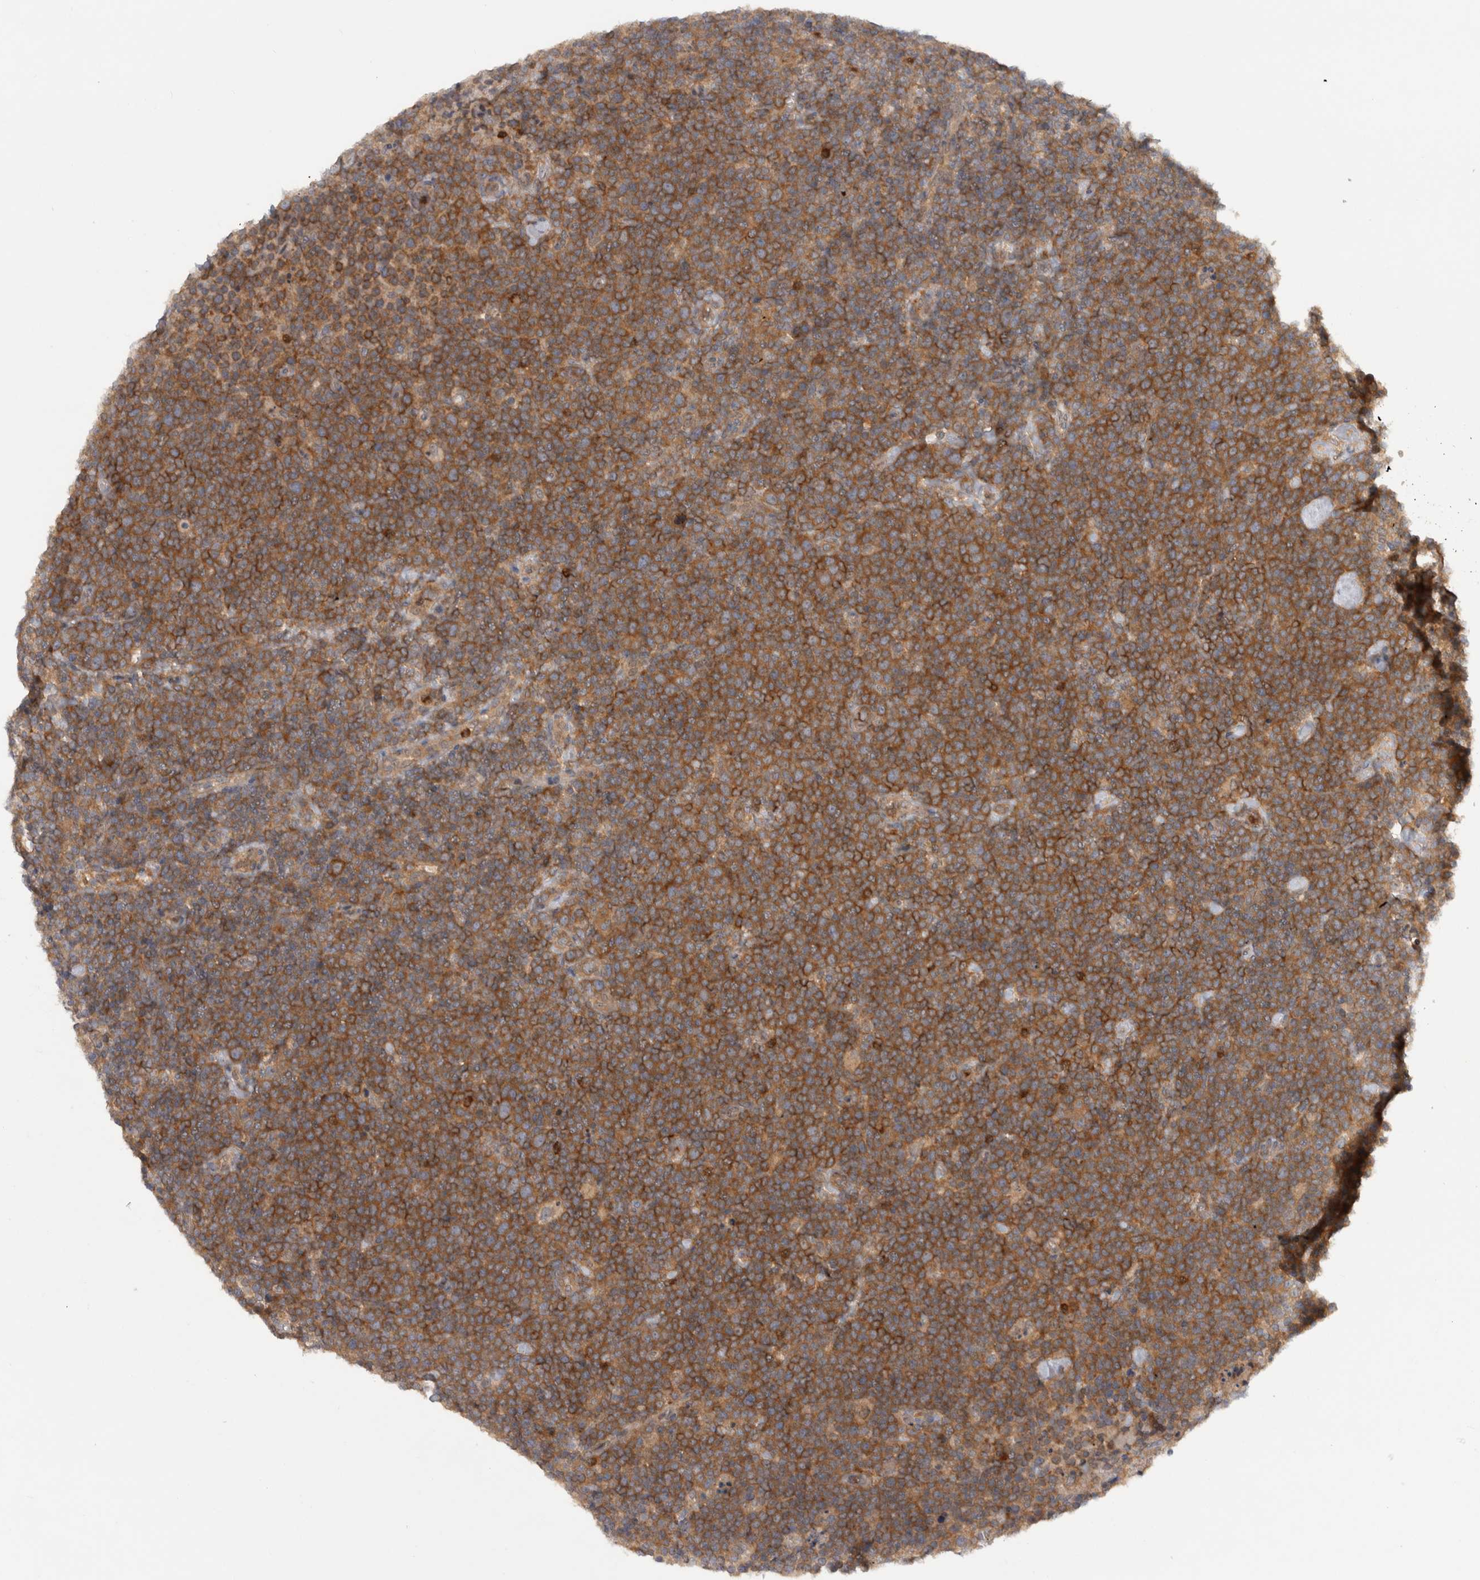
{"staining": {"intensity": "strong", "quantity": ">75%", "location": "cytoplasmic/membranous"}, "tissue": "lymphoma", "cell_type": "Tumor cells", "image_type": "cancer", "snomed": [{"axis": "morphology", "description": "Malignant lymphoma, non-Hodgkin's type, High grade"}, {"axis": "topography", "description": "Lymph node"}], "caption": "Tumor cells reveal high levels of strong cytoplasmic/membranous positivity in approximately >75% of cells in lymphoma. The staining was performed using DAB (3,3'-diaminobenzidine), with brown indicating positive protein expression. Nuclei are stained blue with hematoxylin.", "gene": "VEPH1", "patient": {"sex": "male", "age": 61}}